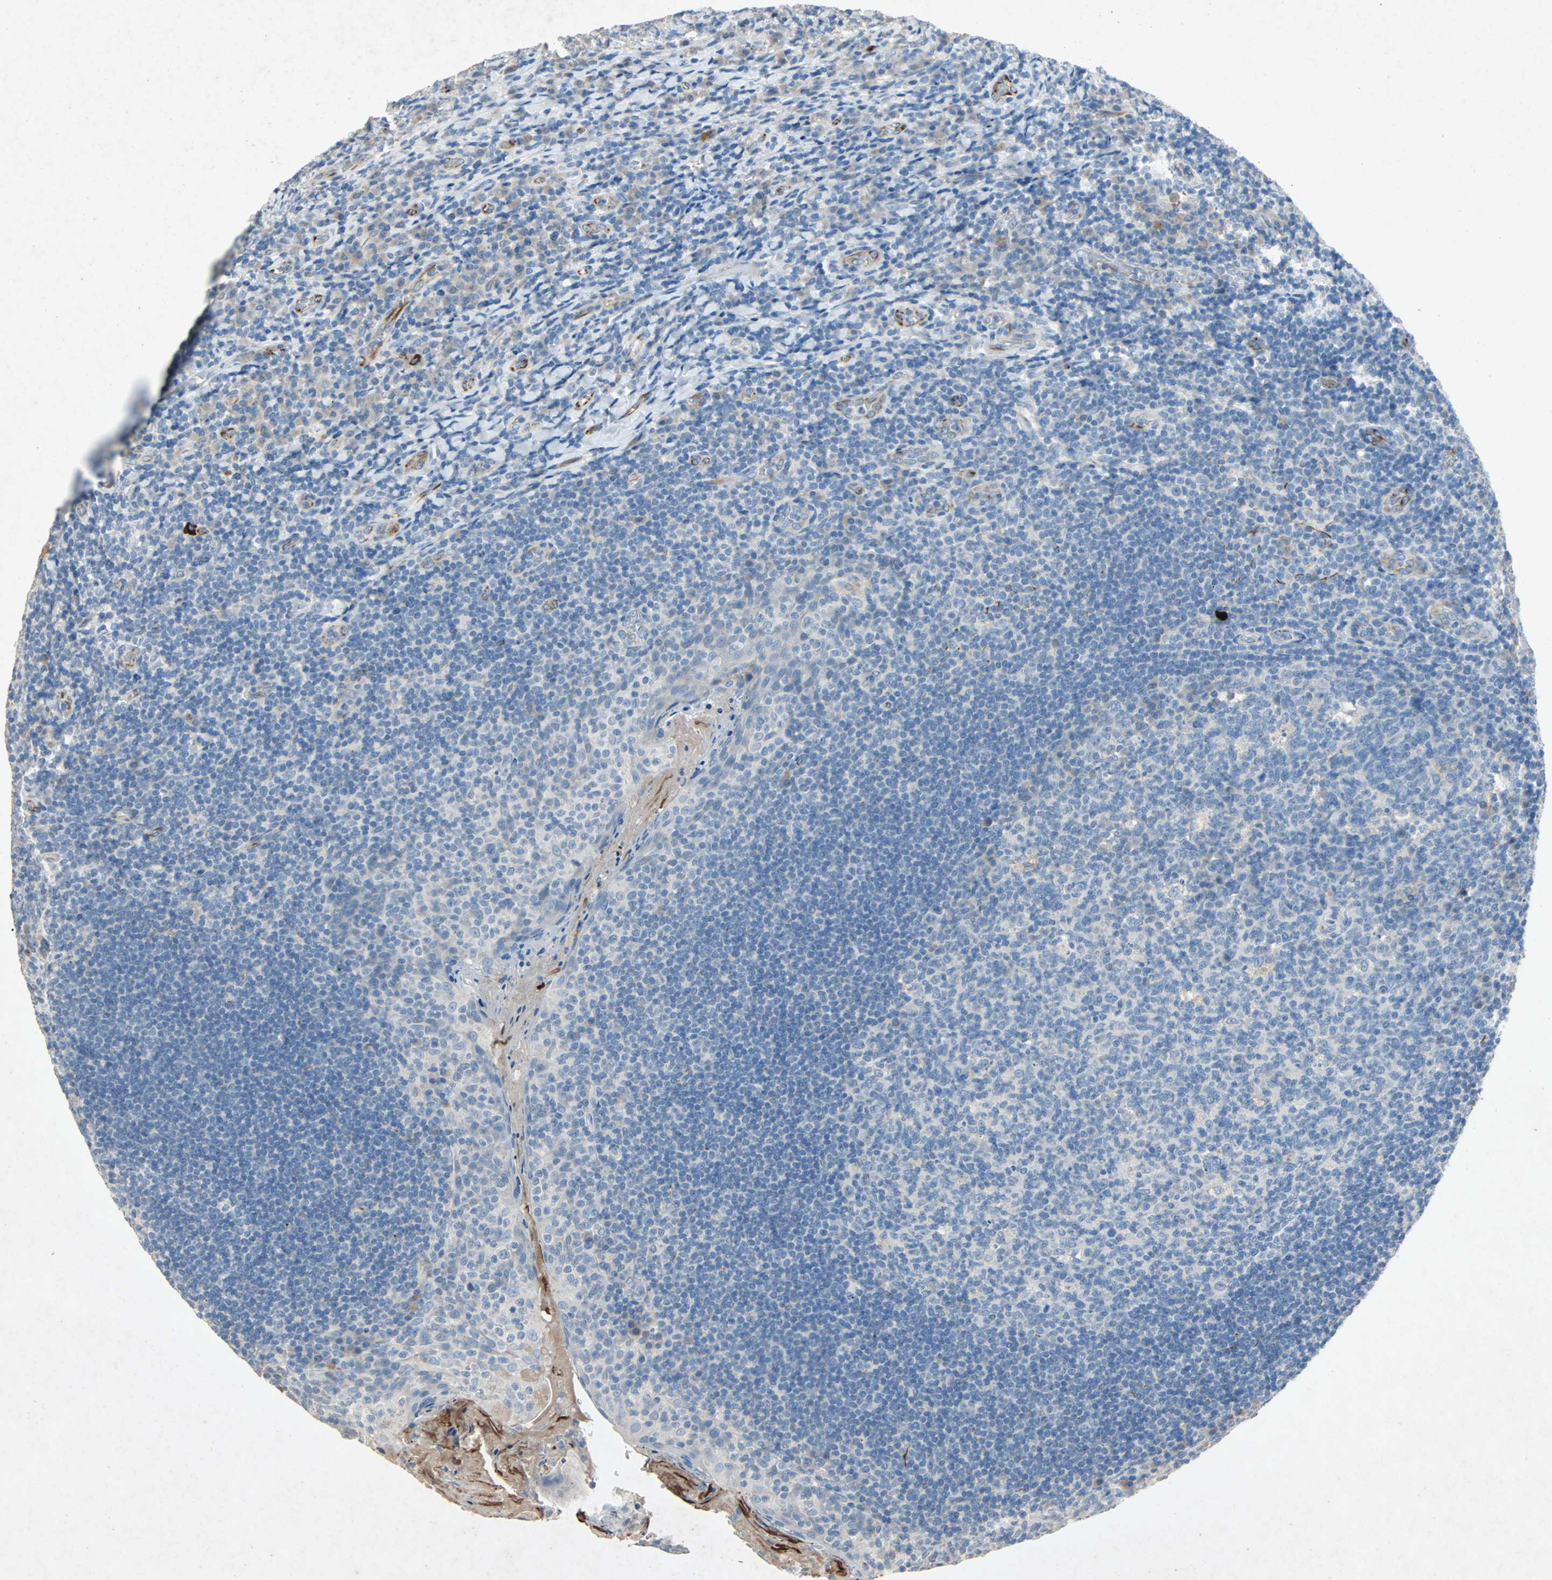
{"staining": {"intensity": "negative", "quantity": "none", "location": "none"}, "tissue": "tonsil", "cell_type": "Germinal center cells", "image_type": "normal", "snomed": [{"axis": "morphology", "description": "Normal tissue, NOS"}, {"axis": "topography", "description": "Tonsil"}], "caption": "Photomicrograph shows no protein expression in germinal center cells of unremarkable tonsil.", "gene": "PCDHB2", "patient": {"sex": "male", "age": 17}}